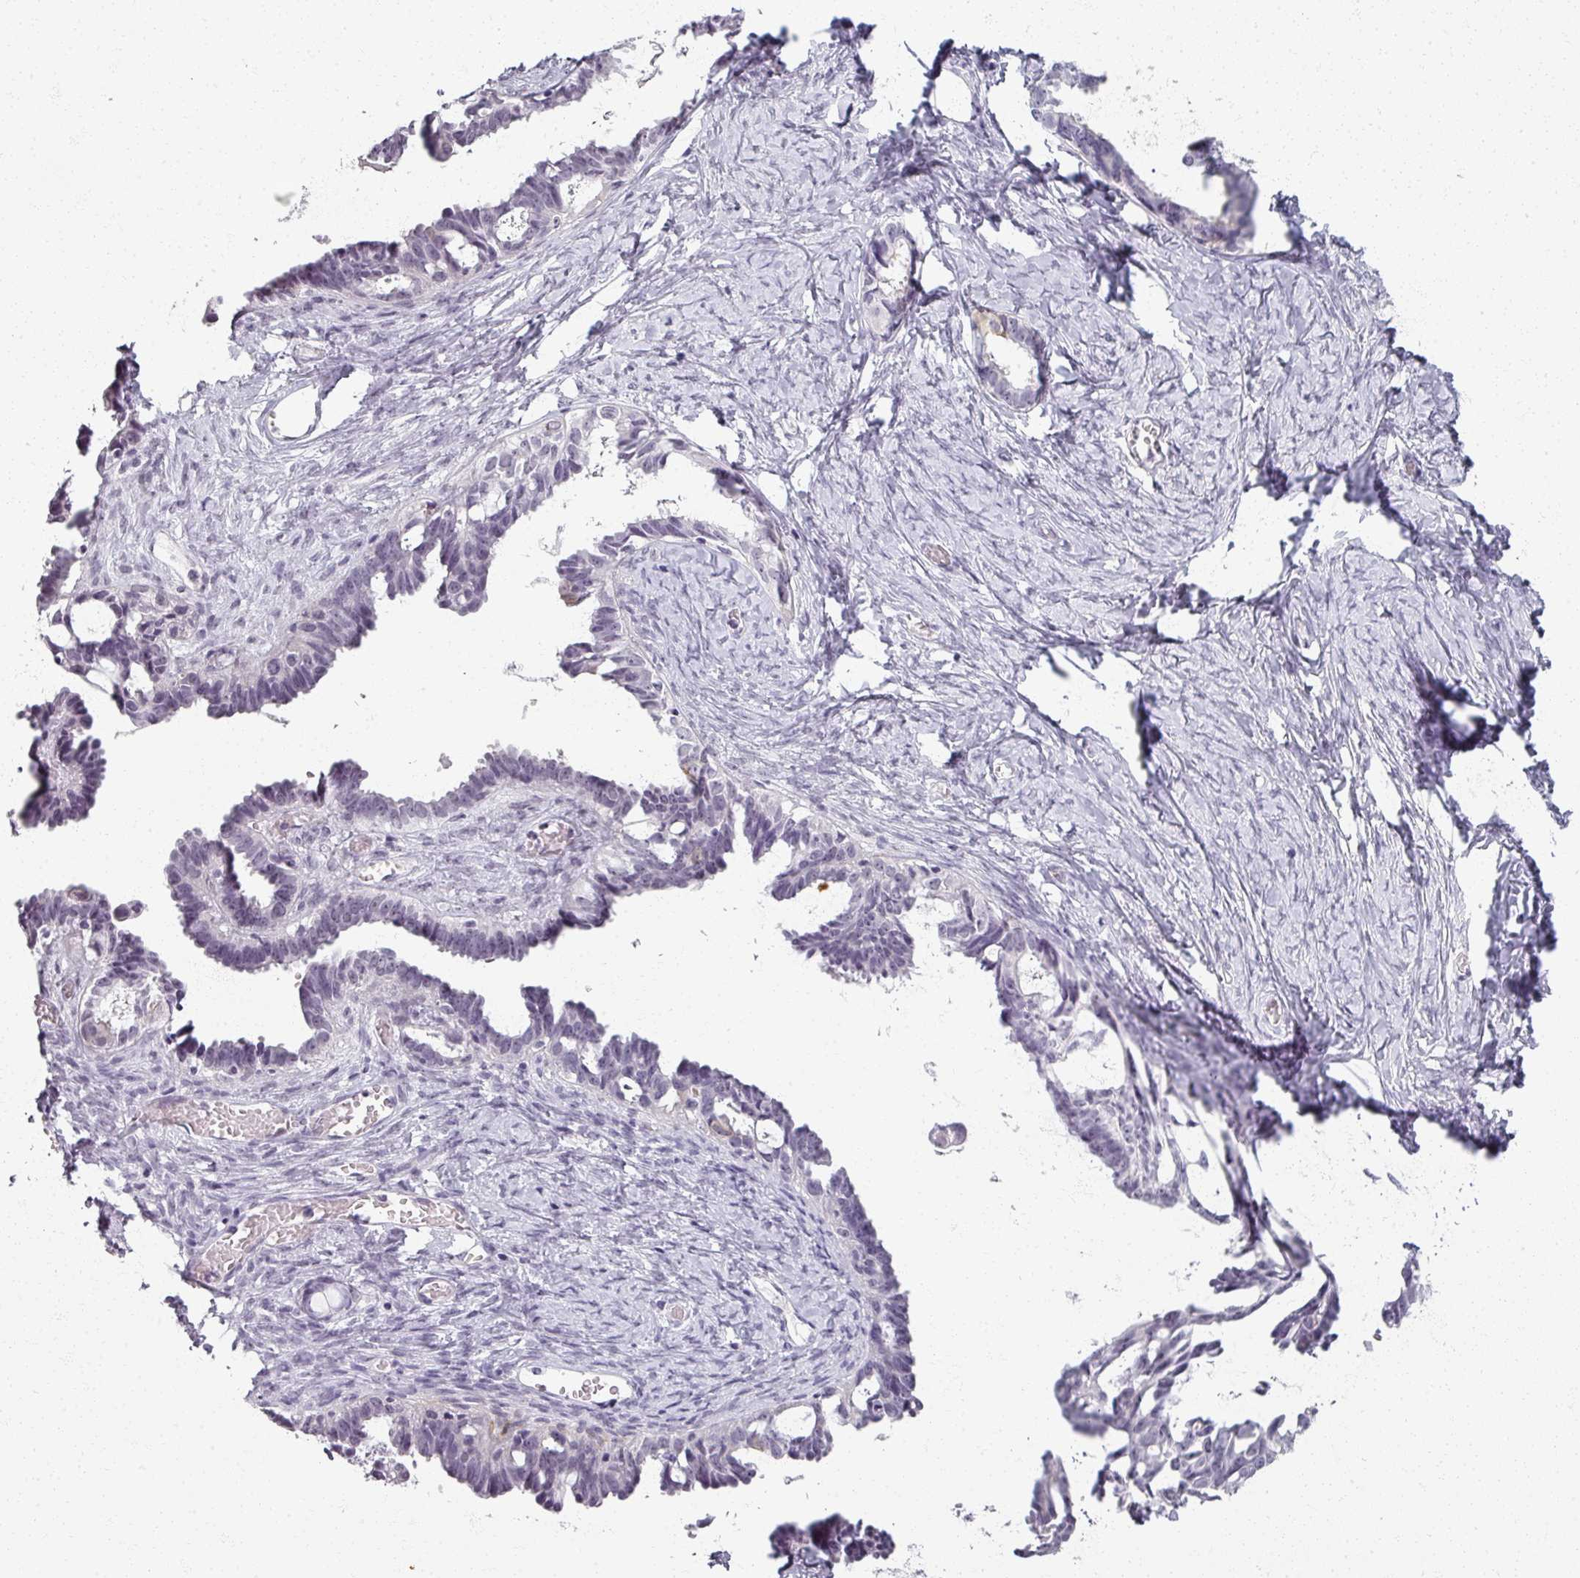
{"staining": {"intensity": "negative", "quantity": "none", "location": "none"}, "tissue": "ovarian cancer", "cell_type": "Tumor cells", "image_type": "cancer", "snomed": [{"axis": "morphology", "description": "Cystadenocarcinoma, serous, NOS"}, {"axis": "topography", "description": "Ovary"}], "caption": "Tumor cells are negative for brown protein staining in ovarian cancer.", "gene": "RFPL2", "patient": {"sex": "female", "age": 69}}